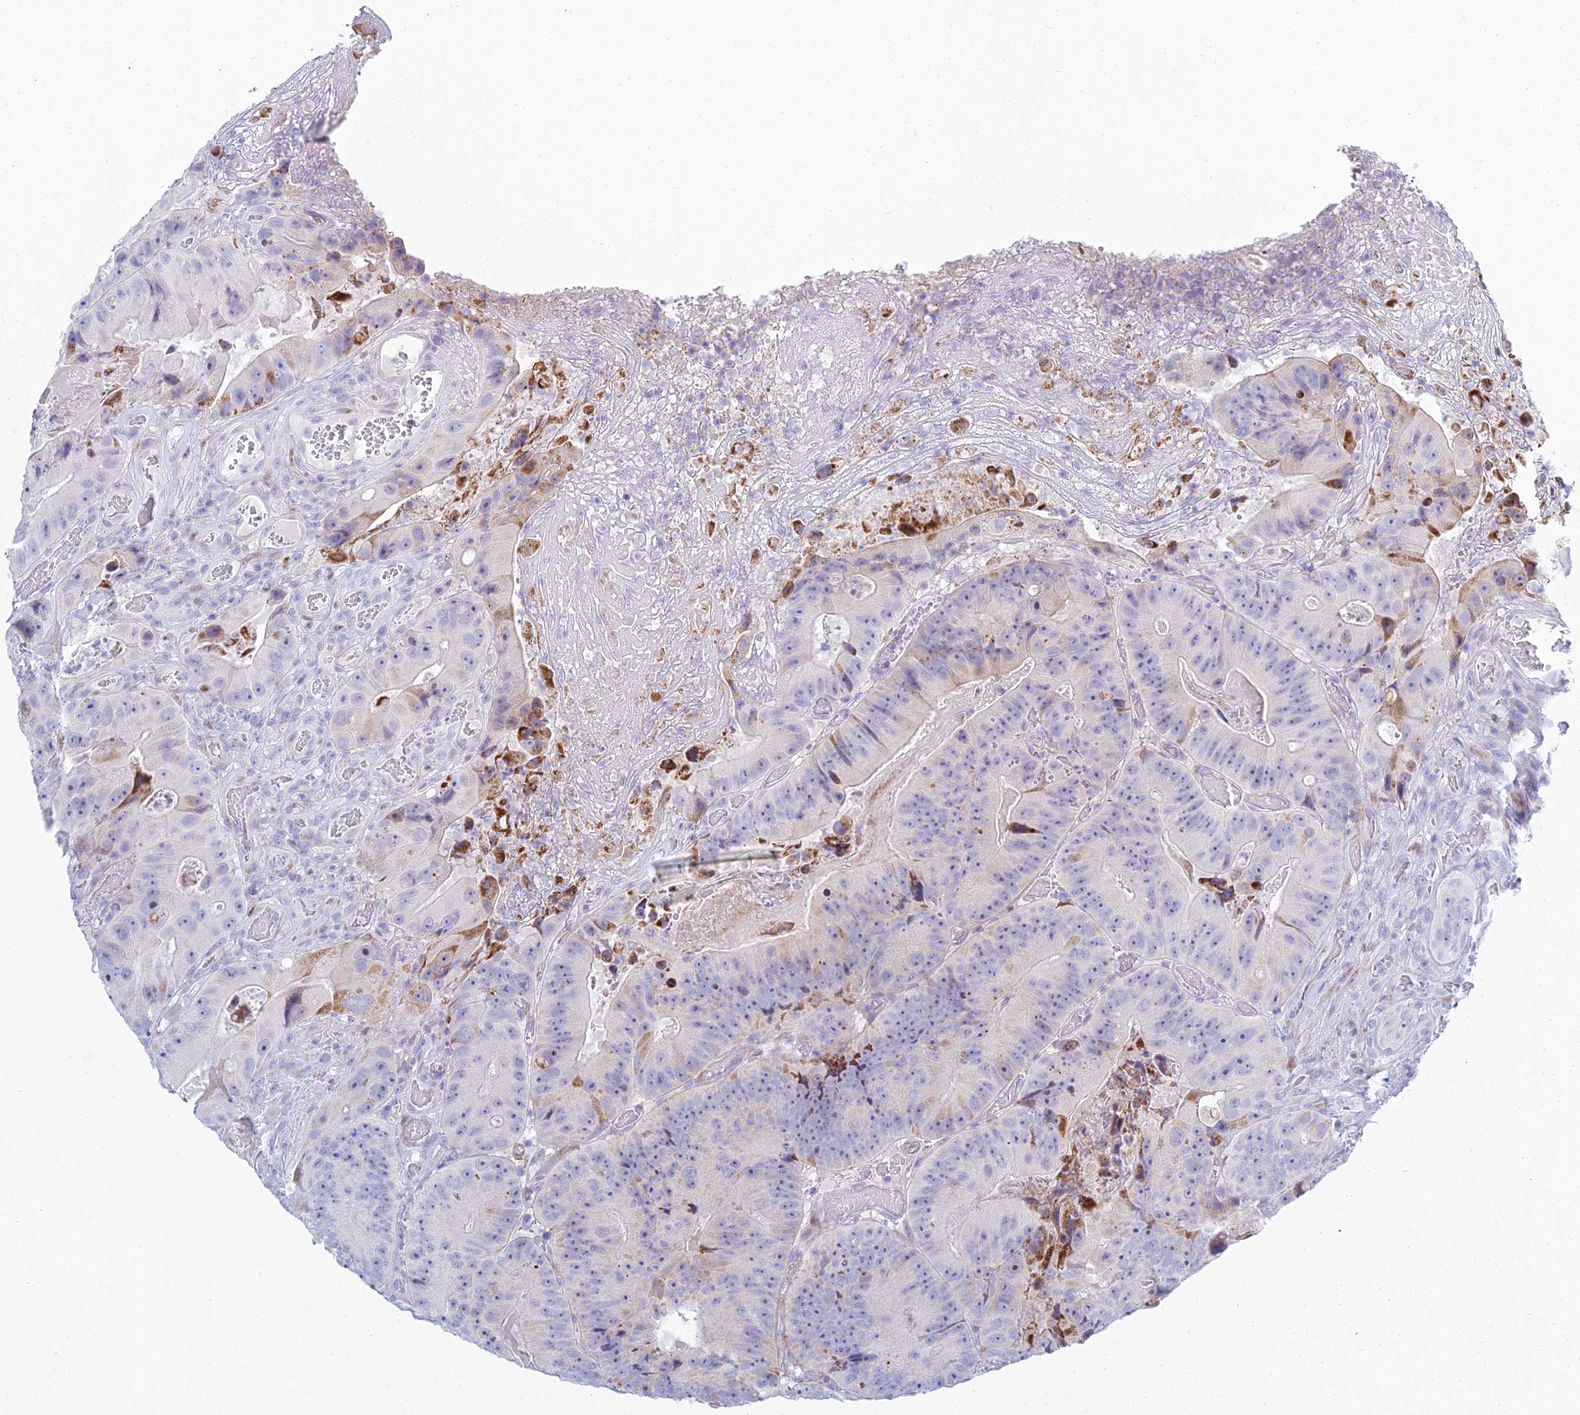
{"staining": {"intensity": "strong", "quantity": "<25%", "location": "cytoplasmic/membranous"}, "tissue": "colorectal cancer", "cell_type": "Tumor cells", "image_type": "cancer", "snomed": [{"axis": "morphology", "description": "Adenocarcinoma, NOS"}, {"axis": "topography", "description": "Colon"}], "caption": "A high-resolution photomicrograph shows immunohistochemistry (IHC) staining of colorectal cancer, which reveals strong cytoplasmic/membranous staining in about <25% of tumor cells. (Brightfield microscopy of DAB IHC at high magnification).", "gene": "PRR13", "patient": {"sex": "female", "age": 86}}